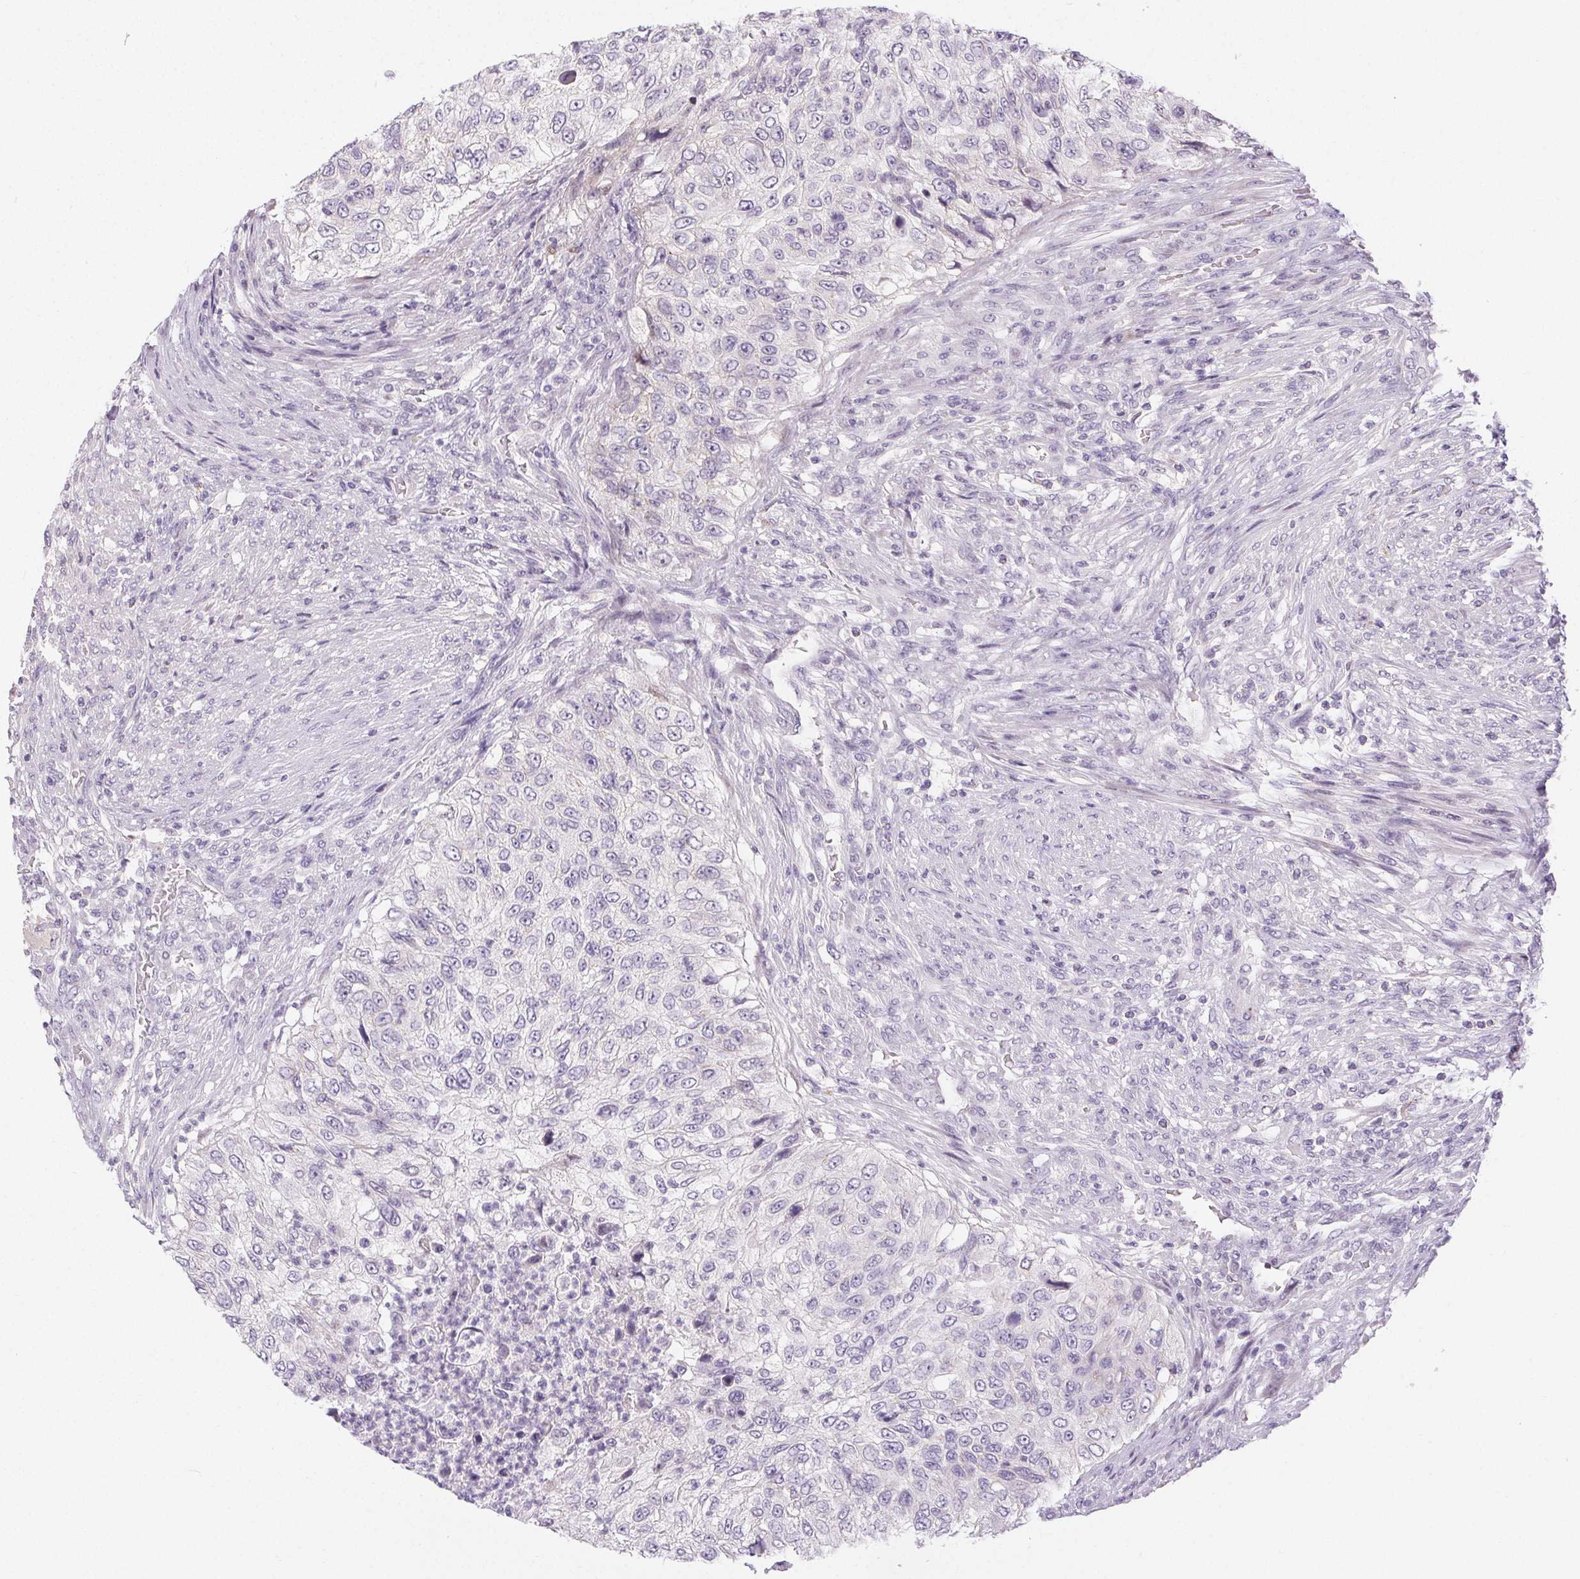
{"staining": {"intensity": "negative", "quantity": "none", "location": "none"}, "tissue": "urothelial cancer", "cell_type": "Tumor cells", "image_type": "cancer", "snomed": [{"axis": "morphology", "description": "Urothelial carcinoma, High grade"}, {"axis": "topography", "description": "Urinary bladder"}], "caption": "Immunohistochemistry (IHC) micrograph of urothelial cancer stained for a protein (brown), which shows no expression in tumor cells. (DAB (3,3'-diaminobenzidine) IHC with hematoxylin counter stain).", "gene": "RPGRIP1", "patient": {"sex": "female", "age": 60}}